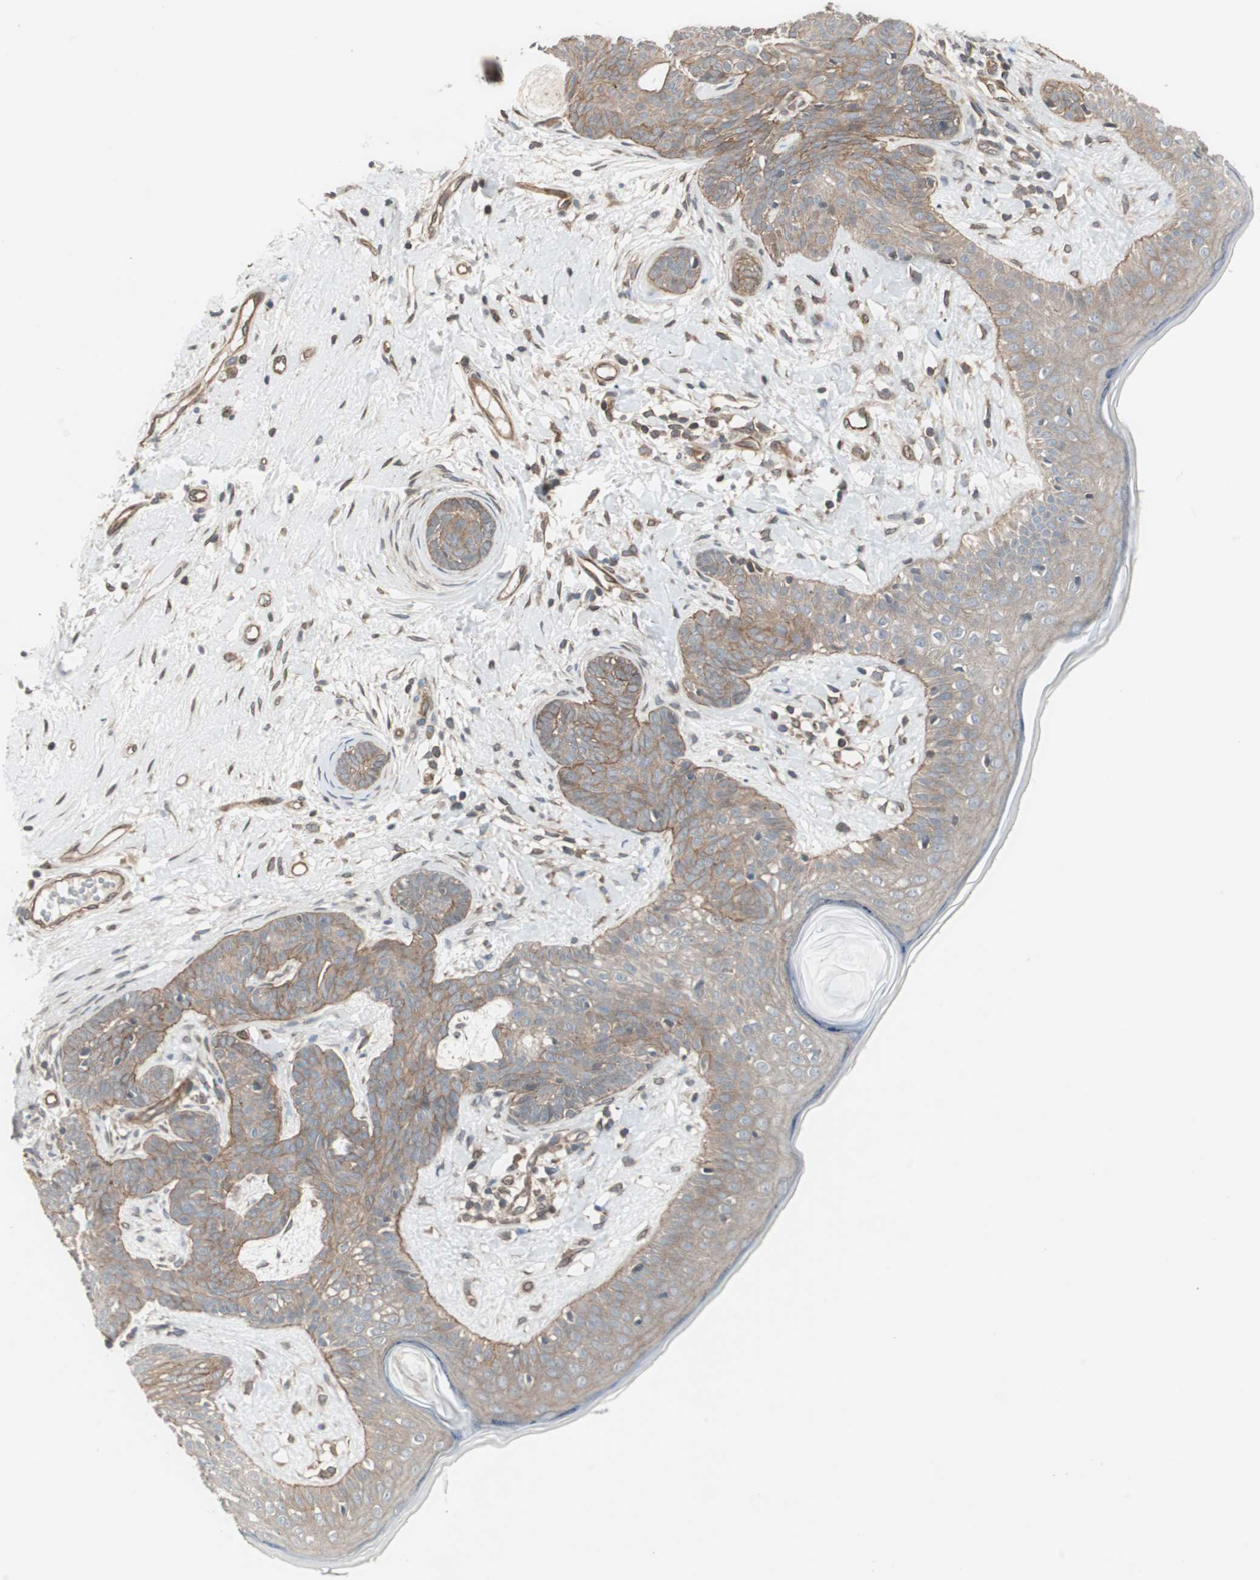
{"staining": {"intensity": "moderate", "quantity": ">75%", "location": "cytoplasmic/membranous"}, "tissue": "skin cancer", "cell_type": "Tumor cells", "image_type": "cancer", "snomed": [{"axis": "morphology", "description": "Developmental malformation"}, {"axis": "morphology", "description": "Basal cell carcinoma"}, {"axis": "topography", "description": "Skin"}], "caption": "High-magnification brightfield microscopy of skin cancer stained with DAB (3,3'-diaminobenzidine) (brown) and counterstained with hematoxylin (blue). tumor cells exhibit moderate cytoplasmic/membranous positivity is present in approximately>75% of cells.", "gene": "PFDN1", "patient": {"sex": "female", "age": 62}}